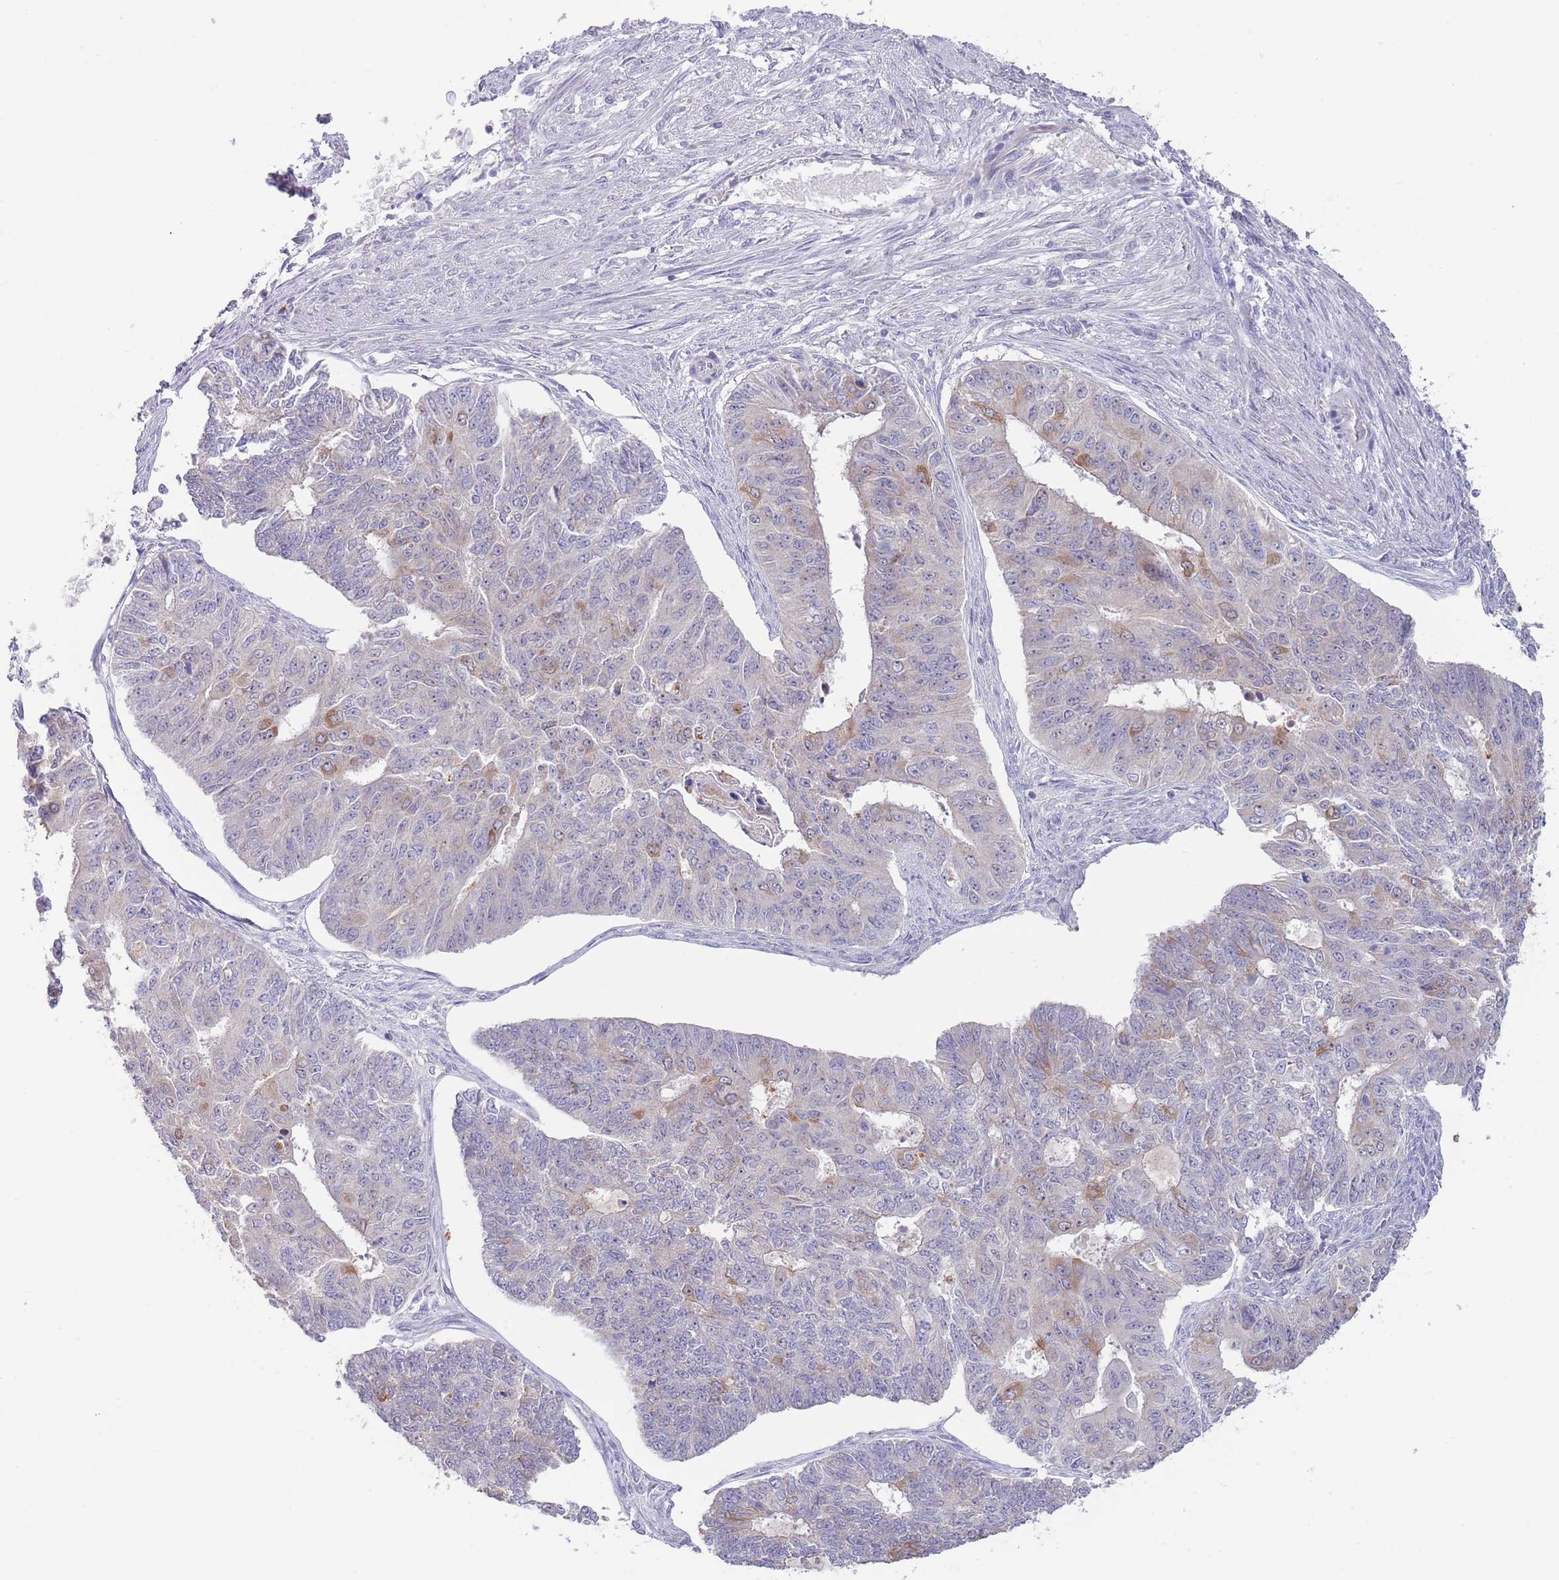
{"staining": {"intensity": "negative", "quantity": "none", "location": "none"}, "tissue": "endometrial cancer", "cell_type": "Tumor cells", "image_type": "cancer", "snomed": [{"axis": "morphology", "description": "Adenocarcinoma, NOS"}, {"axis": "topography", "description": "Endometrium"}], "caption": "Endometrial cancer was stained to show a protein in brown. There is no significant positivity in tumor cells.", "gene": "AP1S2", "patient": {"sex": "female", "age": 32}}